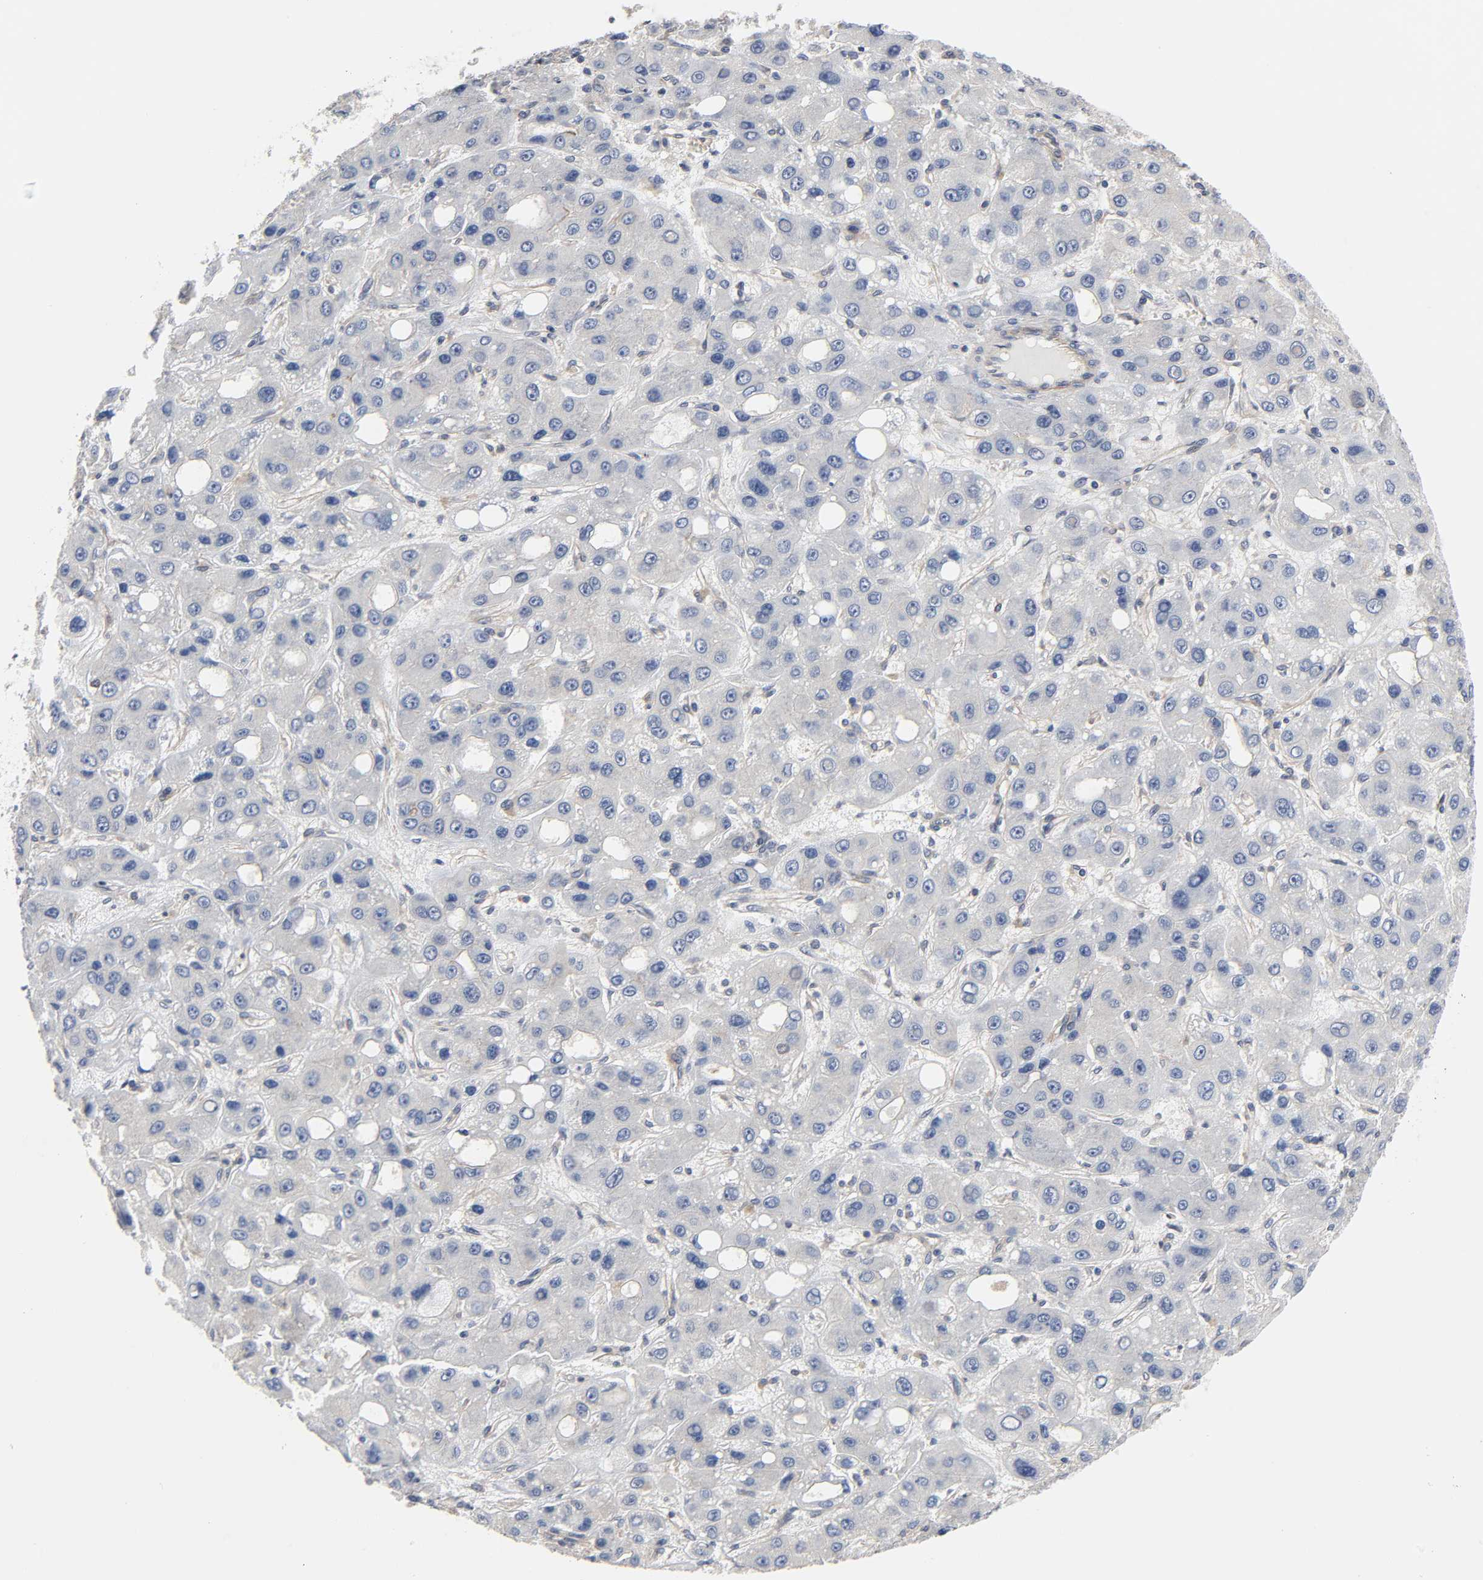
{"staining": {"intensity": "negative", "quantity": "none", "location": "none"}, "tissue": "liver cancer", "cell_type": "Tumor cells", "image_type": "cancer", "snomed": [{"axis": "morphology", "description": "Carcinoma, Hepatocellular, NOS"}, {"axis": "topography", "description": "Liver"}], "caption": "High power microscopy photomicrograph of an IHC micrograph of liver cancer (hepatocellular carcinoma), revealing no significant positivity in tumor cells.", "gene": "DDX10", "patient": {"sex": "male", "age": 55}}